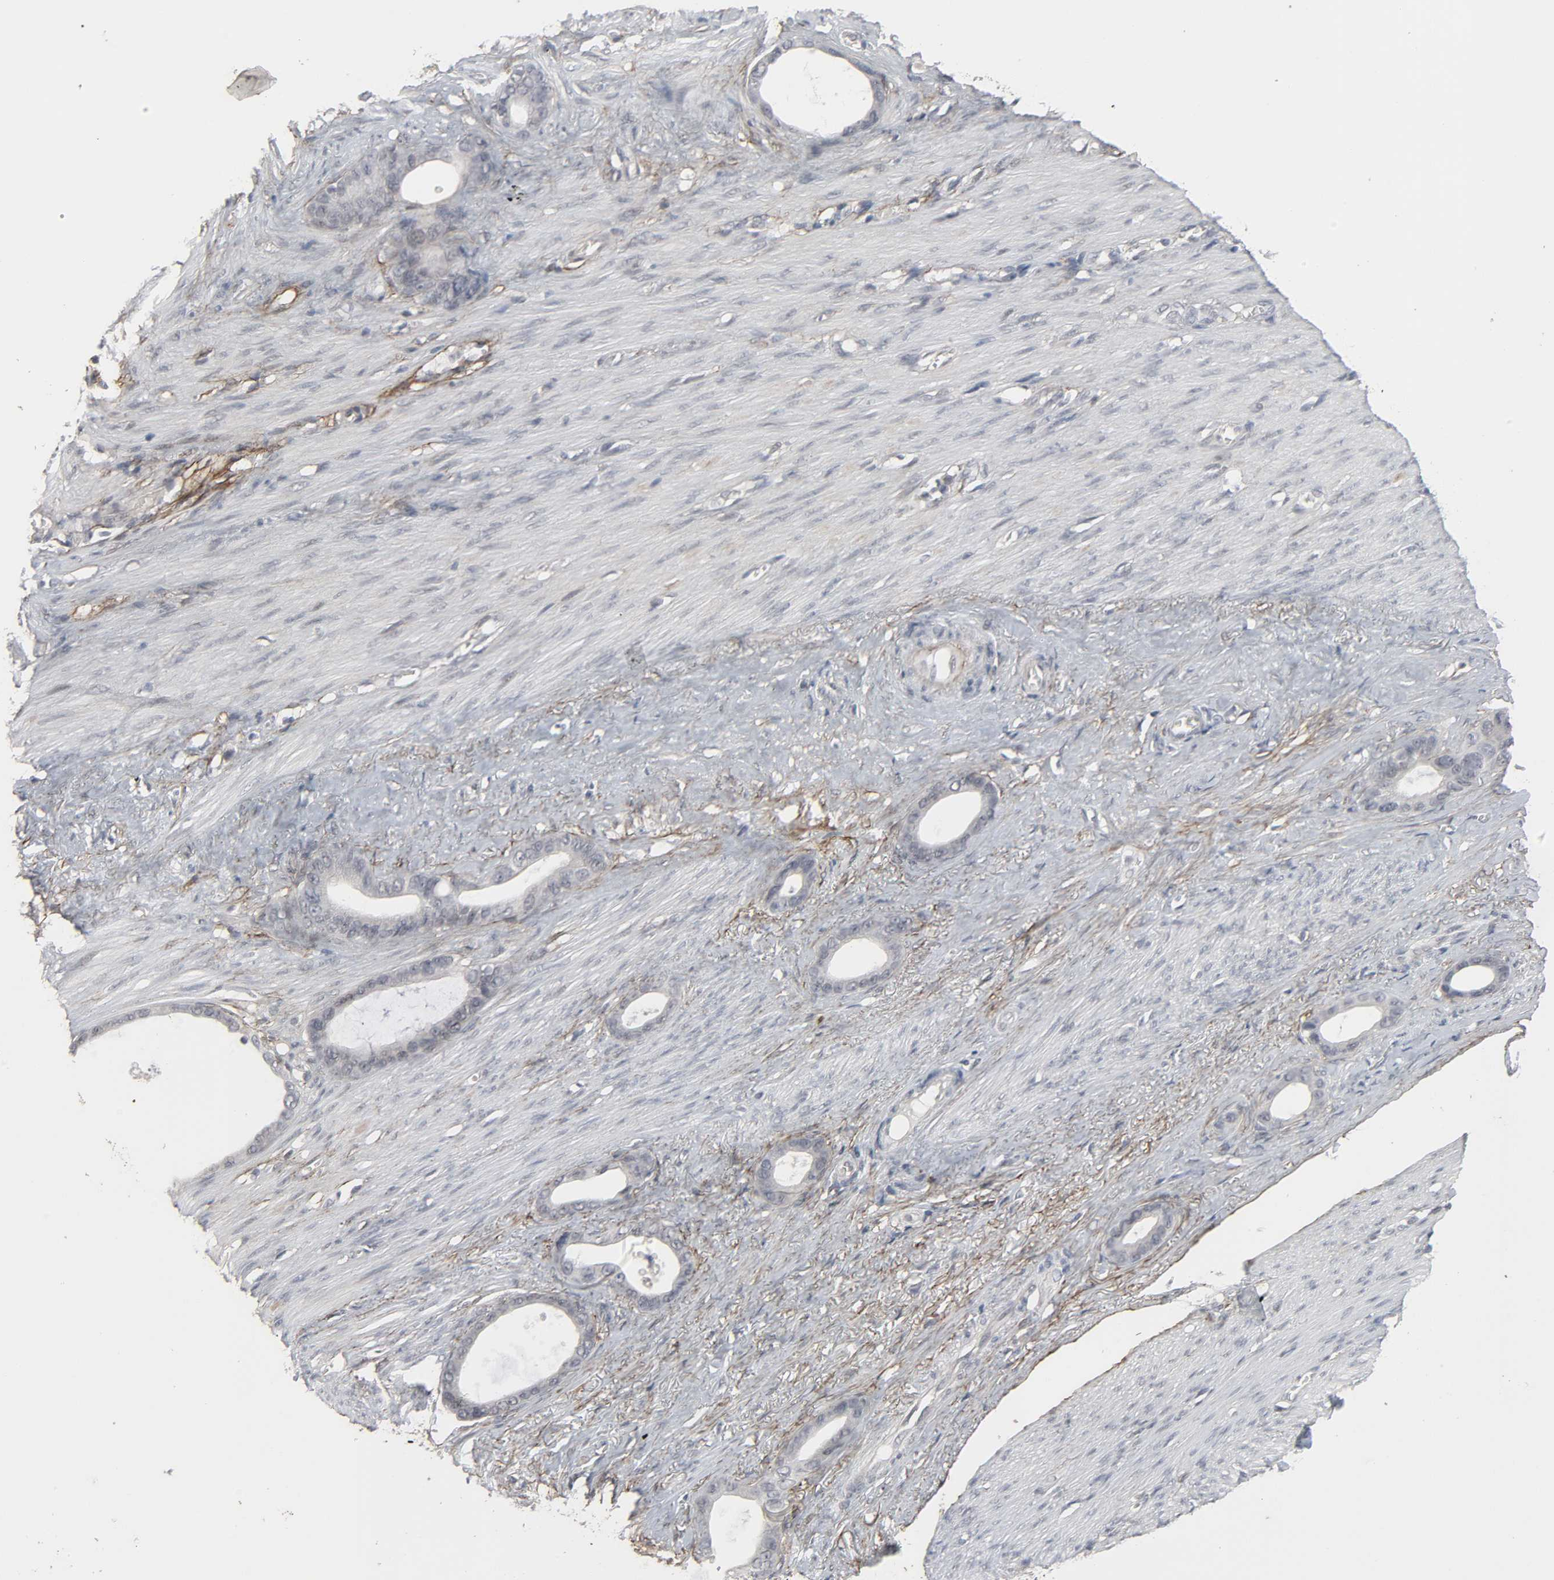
{"staining": {"intensity": "negative", "quantity": "none", "location": "none"}, "tissue": "stomach cancer", "cell_type": "Tumor cells", "image_type": "cancer", "snomed": [{"axis": "morphology", "description": "Adenocarcinoma, NOS"}, {"axis": "topography", "description": "Stomach"}], "caption": "IHC of human stomach cancer (adenocarcinoma) demonstrates no expression in tumor cells.", "gene": "ZNF222", "patient": {"sex": "female", "age": 75}}